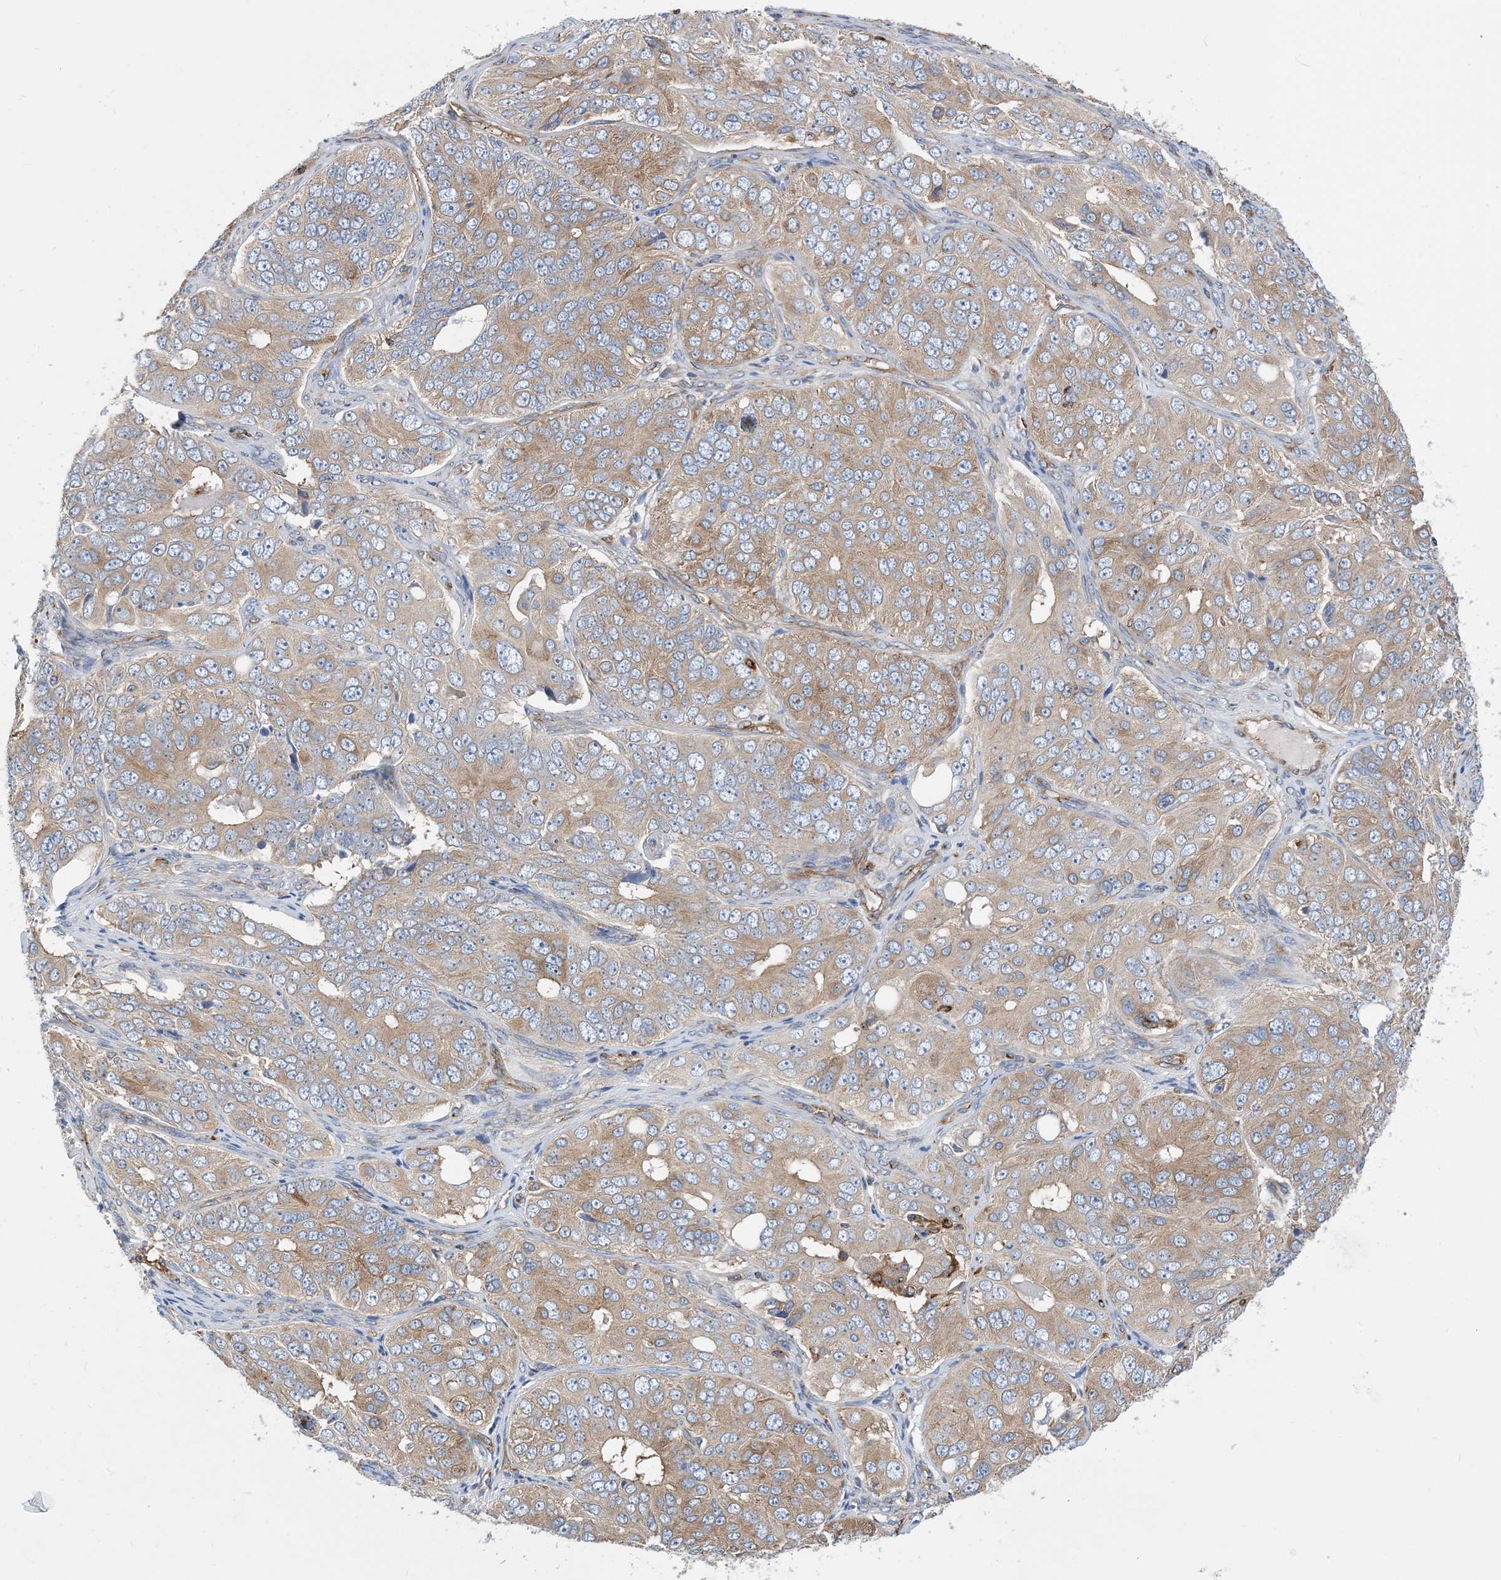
{"staining": {"intensity": "weak", "quantity": ">75%", "location": "cytoplasmic/membranous"}, "tissue": "ovarian cancer", "cell_type": "Tumor cells", "image_type": "cancer", "snomed": [{"axis": "morphology", "description": "Carcinoma, endometroid"}, {"axis": "topography", "description": "Ovary"}], "caption": "Immunohistochemistry micrograph of neoplastic tissue: ovarian cancer stained using immunohistochemistry shows low levels of weak protein expression localized specifically in the cytoplasmic/membranous of tumor cells, appearing as a cytoplasmic/membranous brown color.", "gene": "DYNC1LI1", "patient": {"sex": "female", "age": 51}}